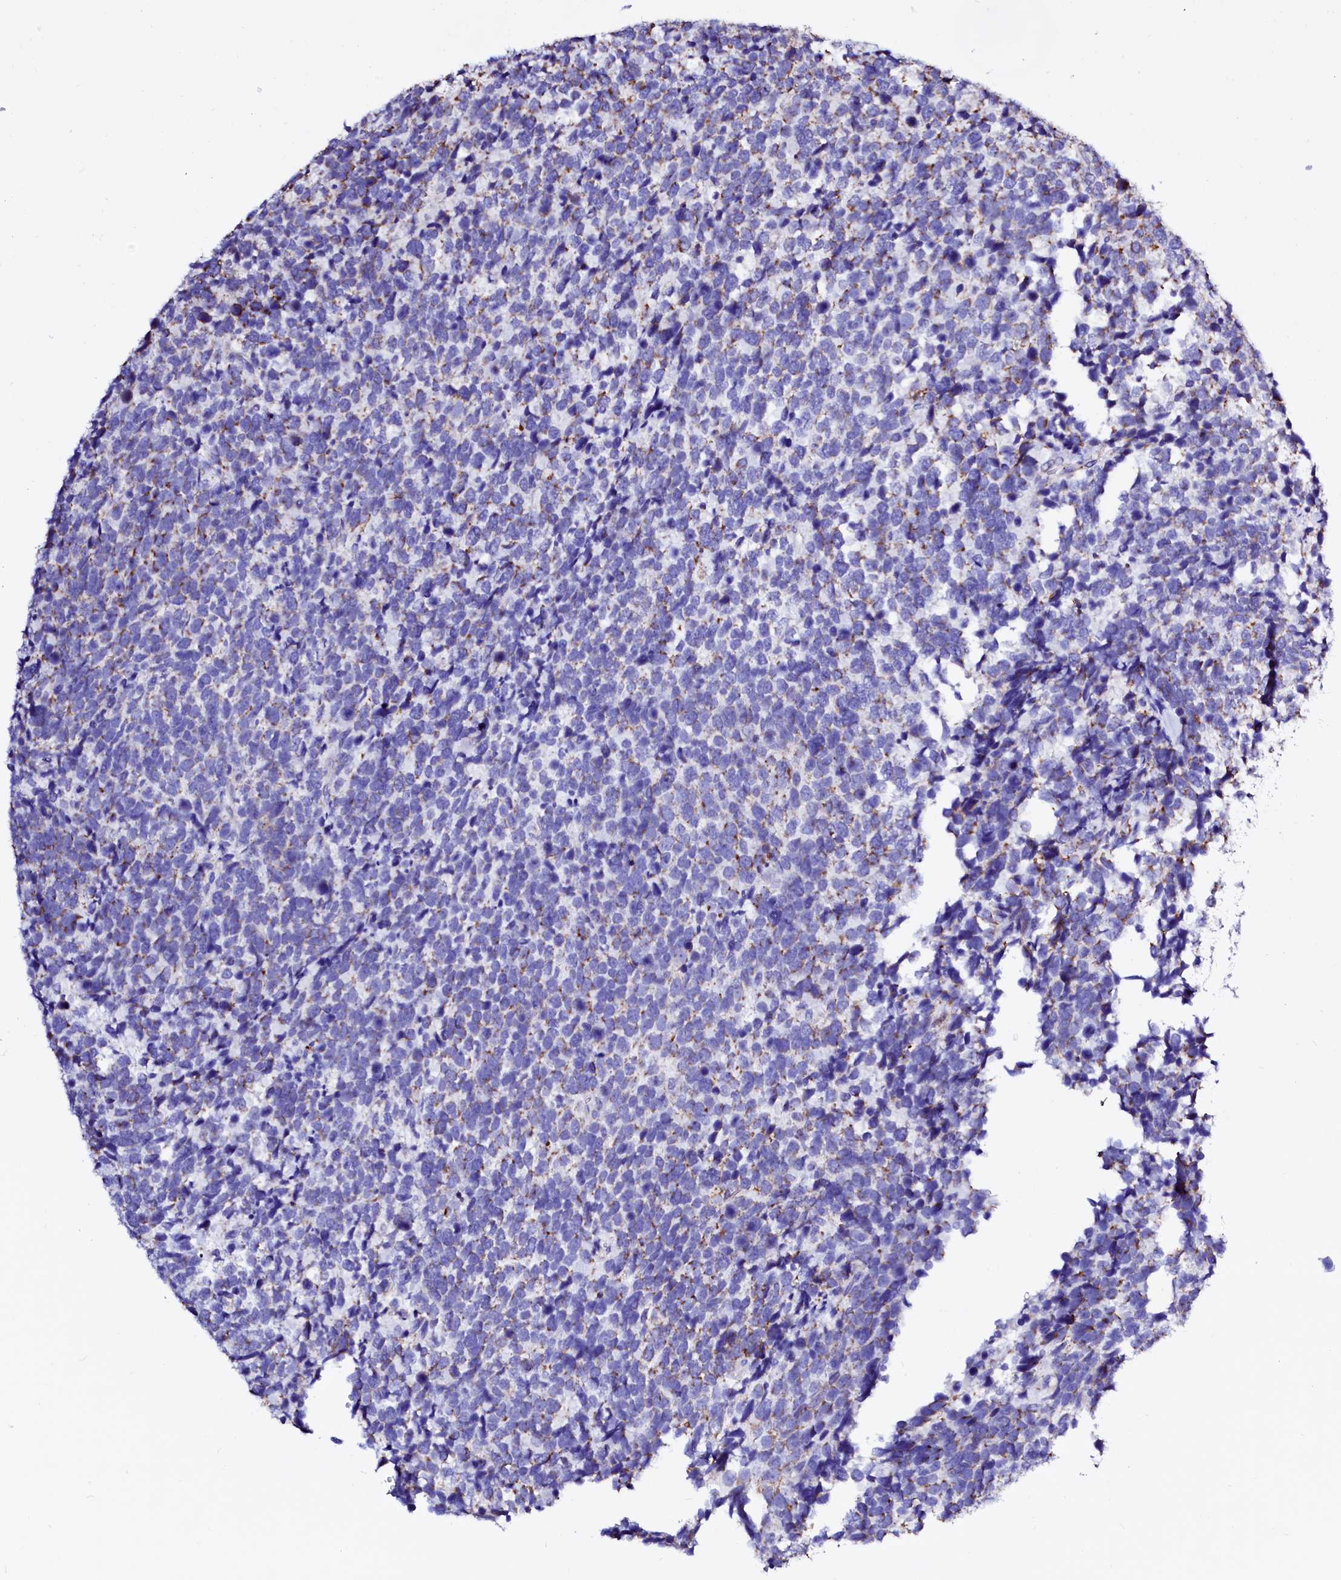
{"staining": {"intensity": "moderate", "quantity": "<25%", "location": "cytoplasmic/membranous"}, "tissue": "urothelial cancer", "cell_type": "Tumor cells", "image_type": "cancer", "snomed": [{"axis": "morphology", "description": "Urothelial carcinoma, High grade"}, {"axis": "topography", "description": "Urinary bladder"}], "caption": "IHC of human urothelial carcinoma (high-grade) exhibits low levels of moderate cytoplasmic/membranous expression in approximately <25% of tumor cells. Immunohistochemistry stains the protein in brown and the nuclei are stained blue.", "gene": "MAOB", "patient": {"sex": "female", "age": 82}}